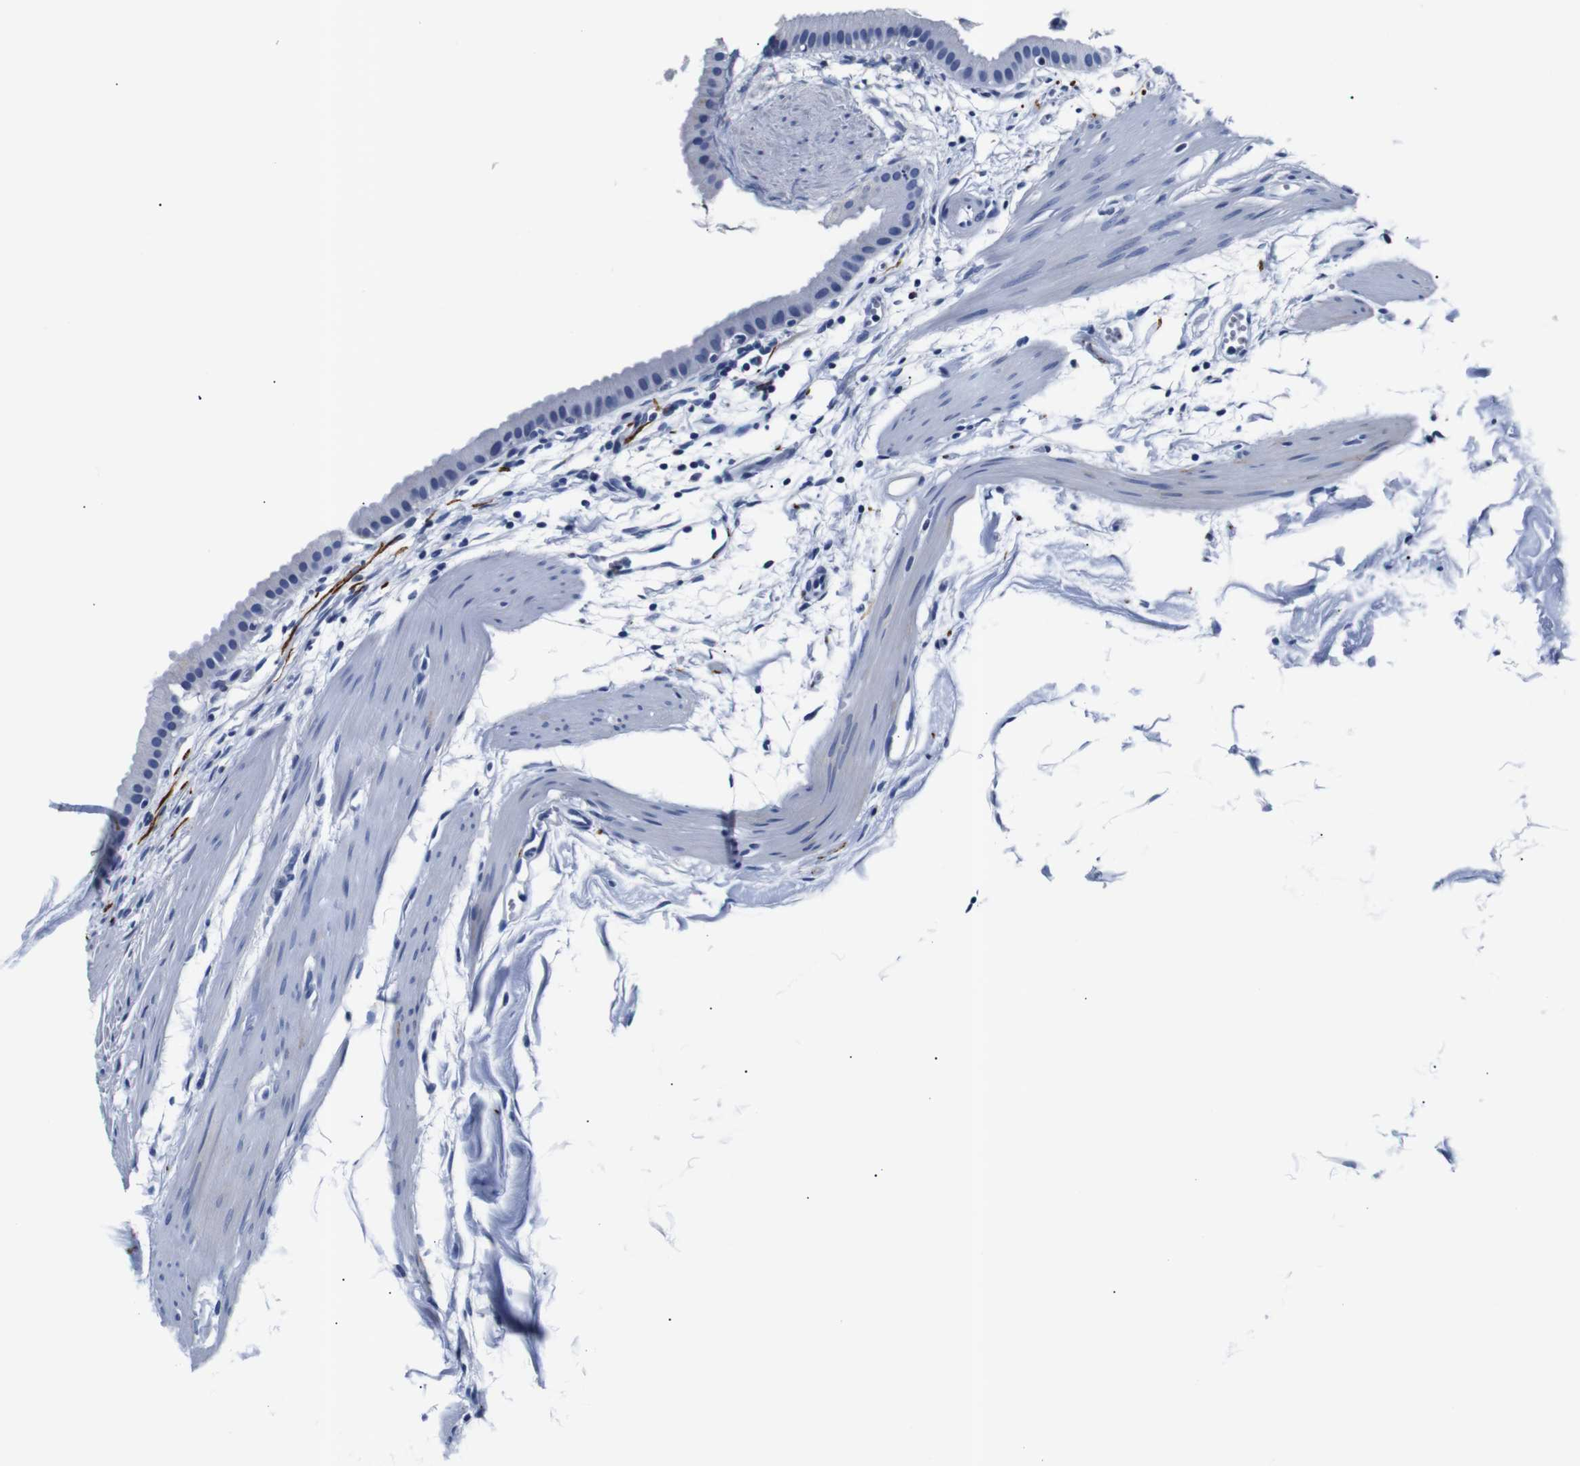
{"staining": {"intensity": "negative", "quantity": "none", "location": "none"}, "tissue": "gallbladder", "cell_type": "Glandular cells", "image_type": "normal", "snomed": [{"axis": "morphology", "description": "Normal tissue, NOS"}, {"axis": "topography", "description": "Gallbladder"}], "caption": "Immunohistochemistry histopathology image of unremarkable gallbladder: gallbladder stained with DAB (3,3'-diaminobenzidine) exhibits no significant protein staining in glandular cells. (Brightfield microscopy of DAB immunohistochemistry at high magnification).", "gene": "GAP43", "patient": {"sex": "female", "age": 64}}